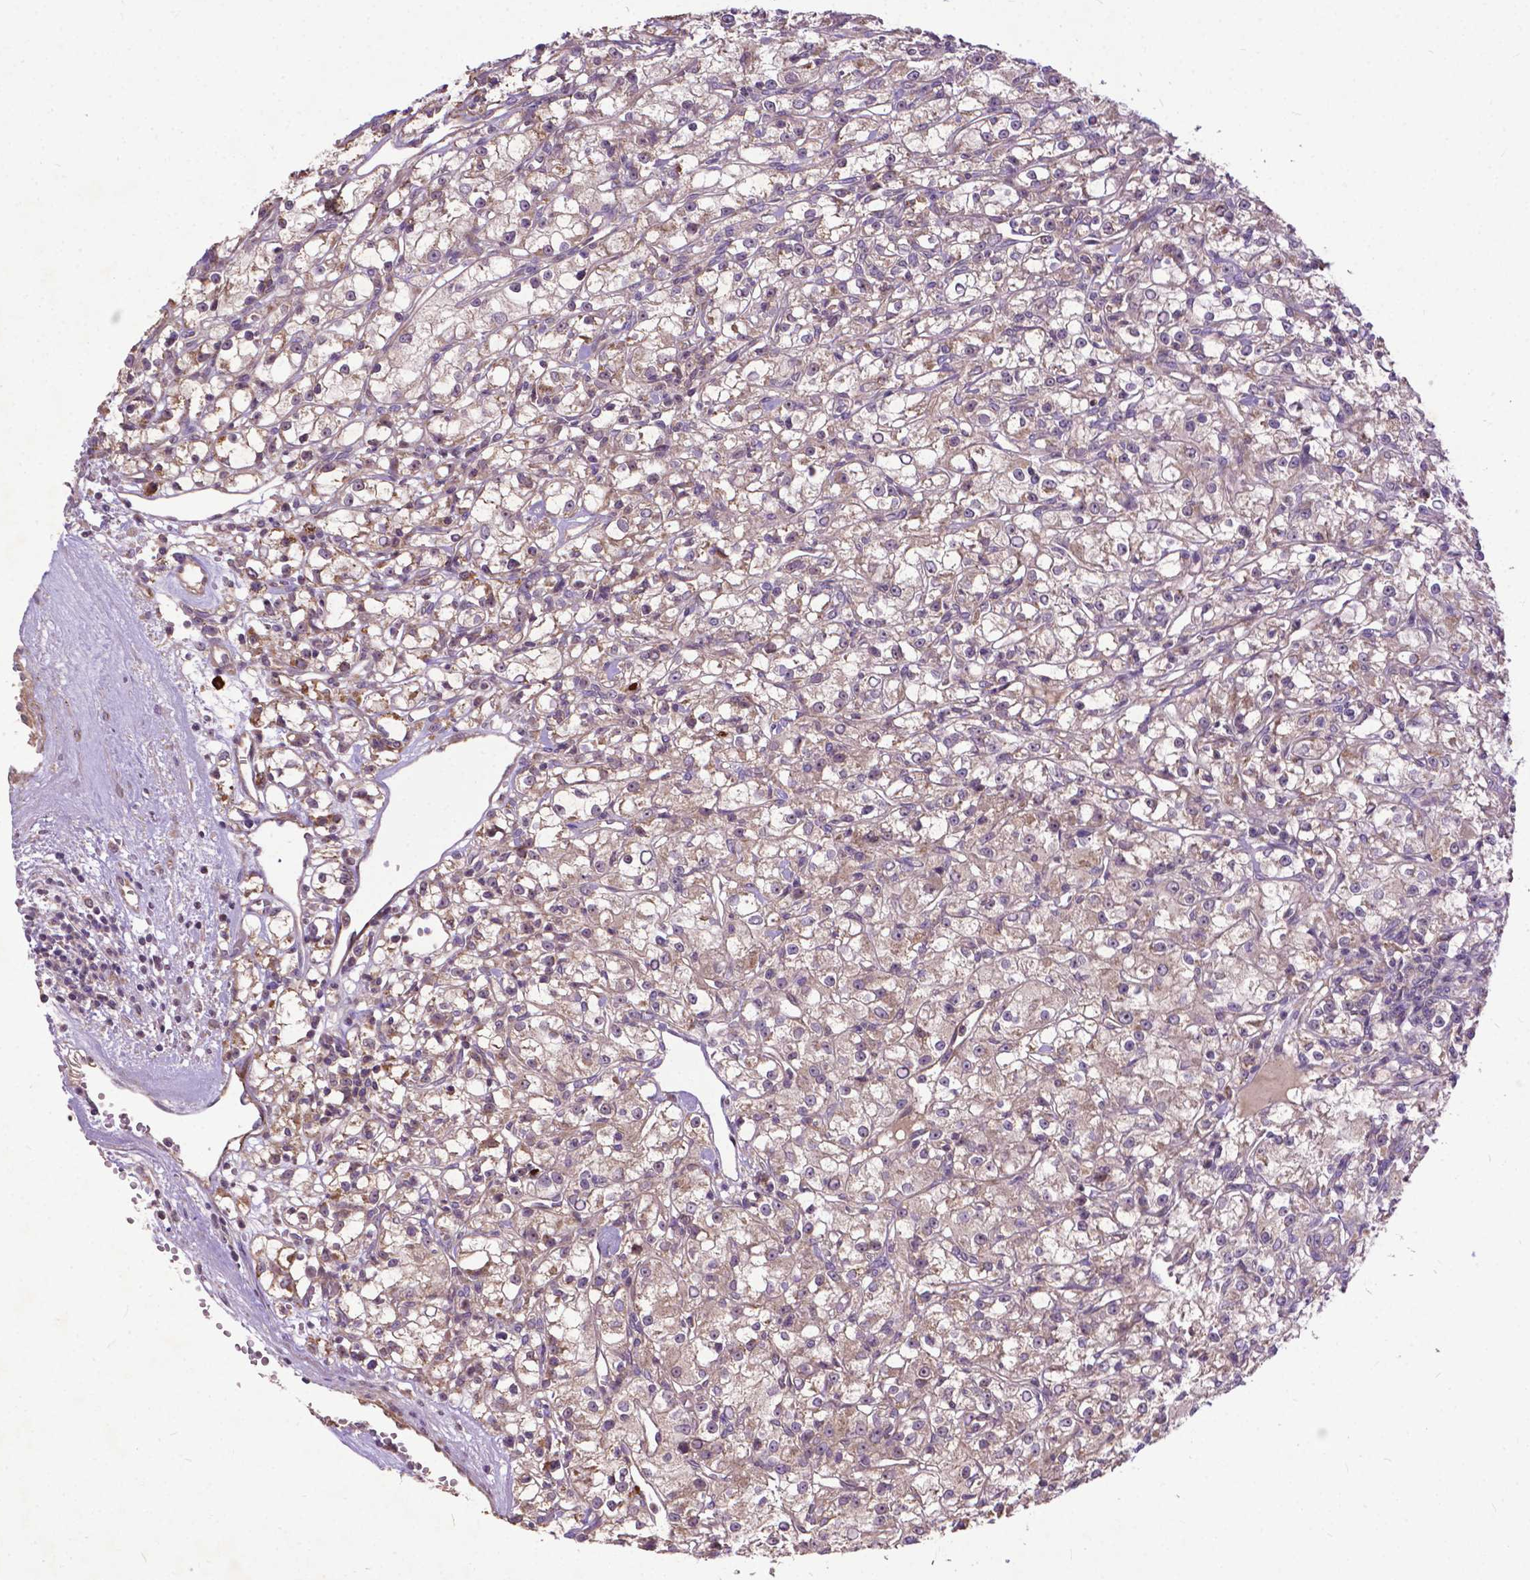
{"staining": {"intensity": "weak", "quantity": "<25%", "location": "cytoplasmic/membranous"}, "tissue": "renal cancer", "cell_type": "Tumor cells", "image_type": "cancer", "snomed": [{"axis": "morphology", "description": "Adenocarcinoma, NOS"}, {"axis": "topography", "description": "Kidney"}], "caption": "A micrograph of human adenocarcinoma (renal) is negative for staining in tumor cells.", "gene": "PARP3", "patient": {"sex": "female", "age": 59}}